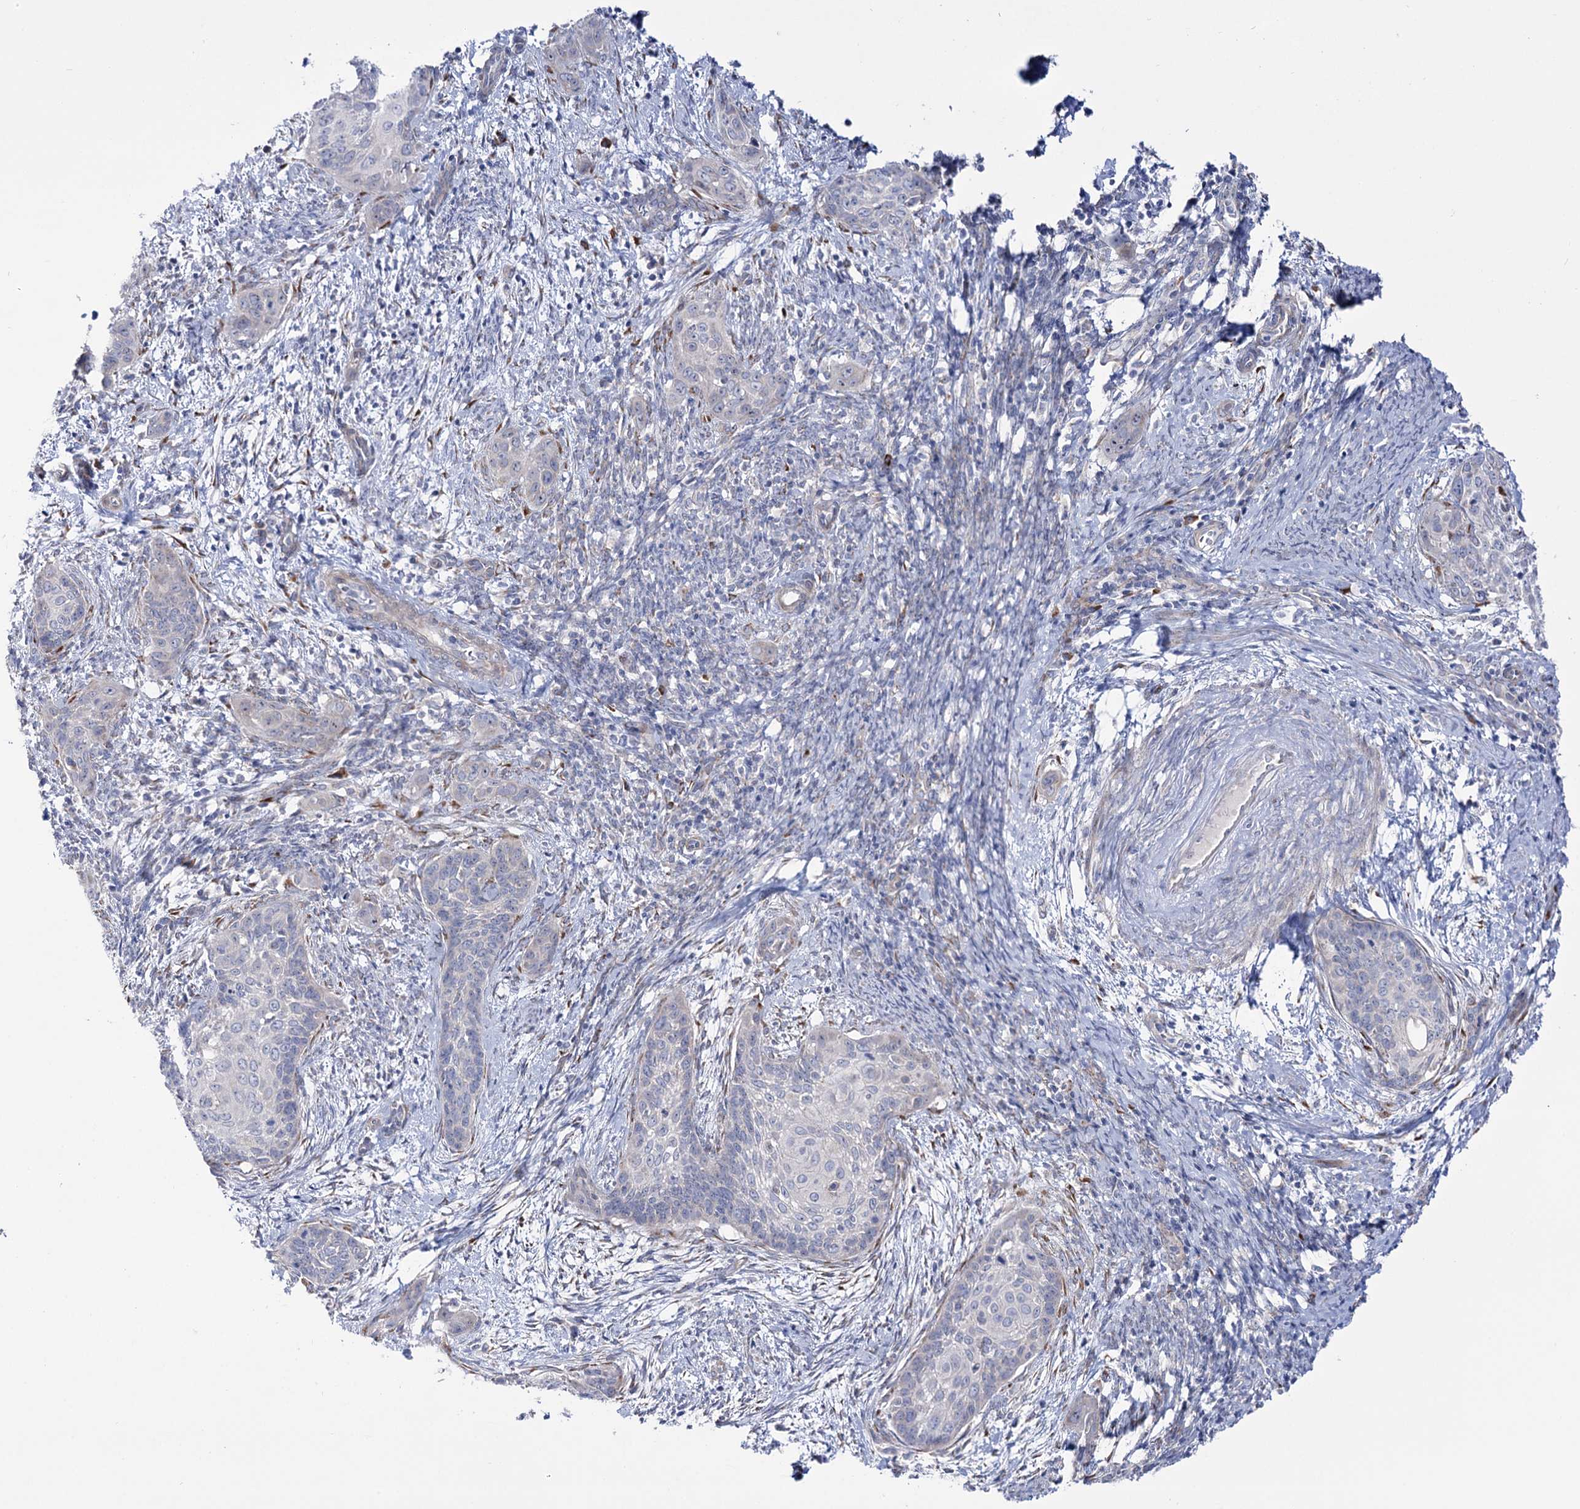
{"staining": {"intensity": "negative", "quantity": "none", "location": "none"}, "tissue": "cervical cancer", "cell_type": "Tumor cells", "image_type": "cancer", "snomed": [{"axis": "morphology", "description": "Squamous cell carcinoma, NOS"}, {"axis": "topography", "description": "Cervix"}], "caption": "A histopathology image of cervical squamous cell carcinoma stained for a protein displays no brown staining in tumor cells.", "gene": "METTL5", "patient": {"sex": "female", "age": 33}}